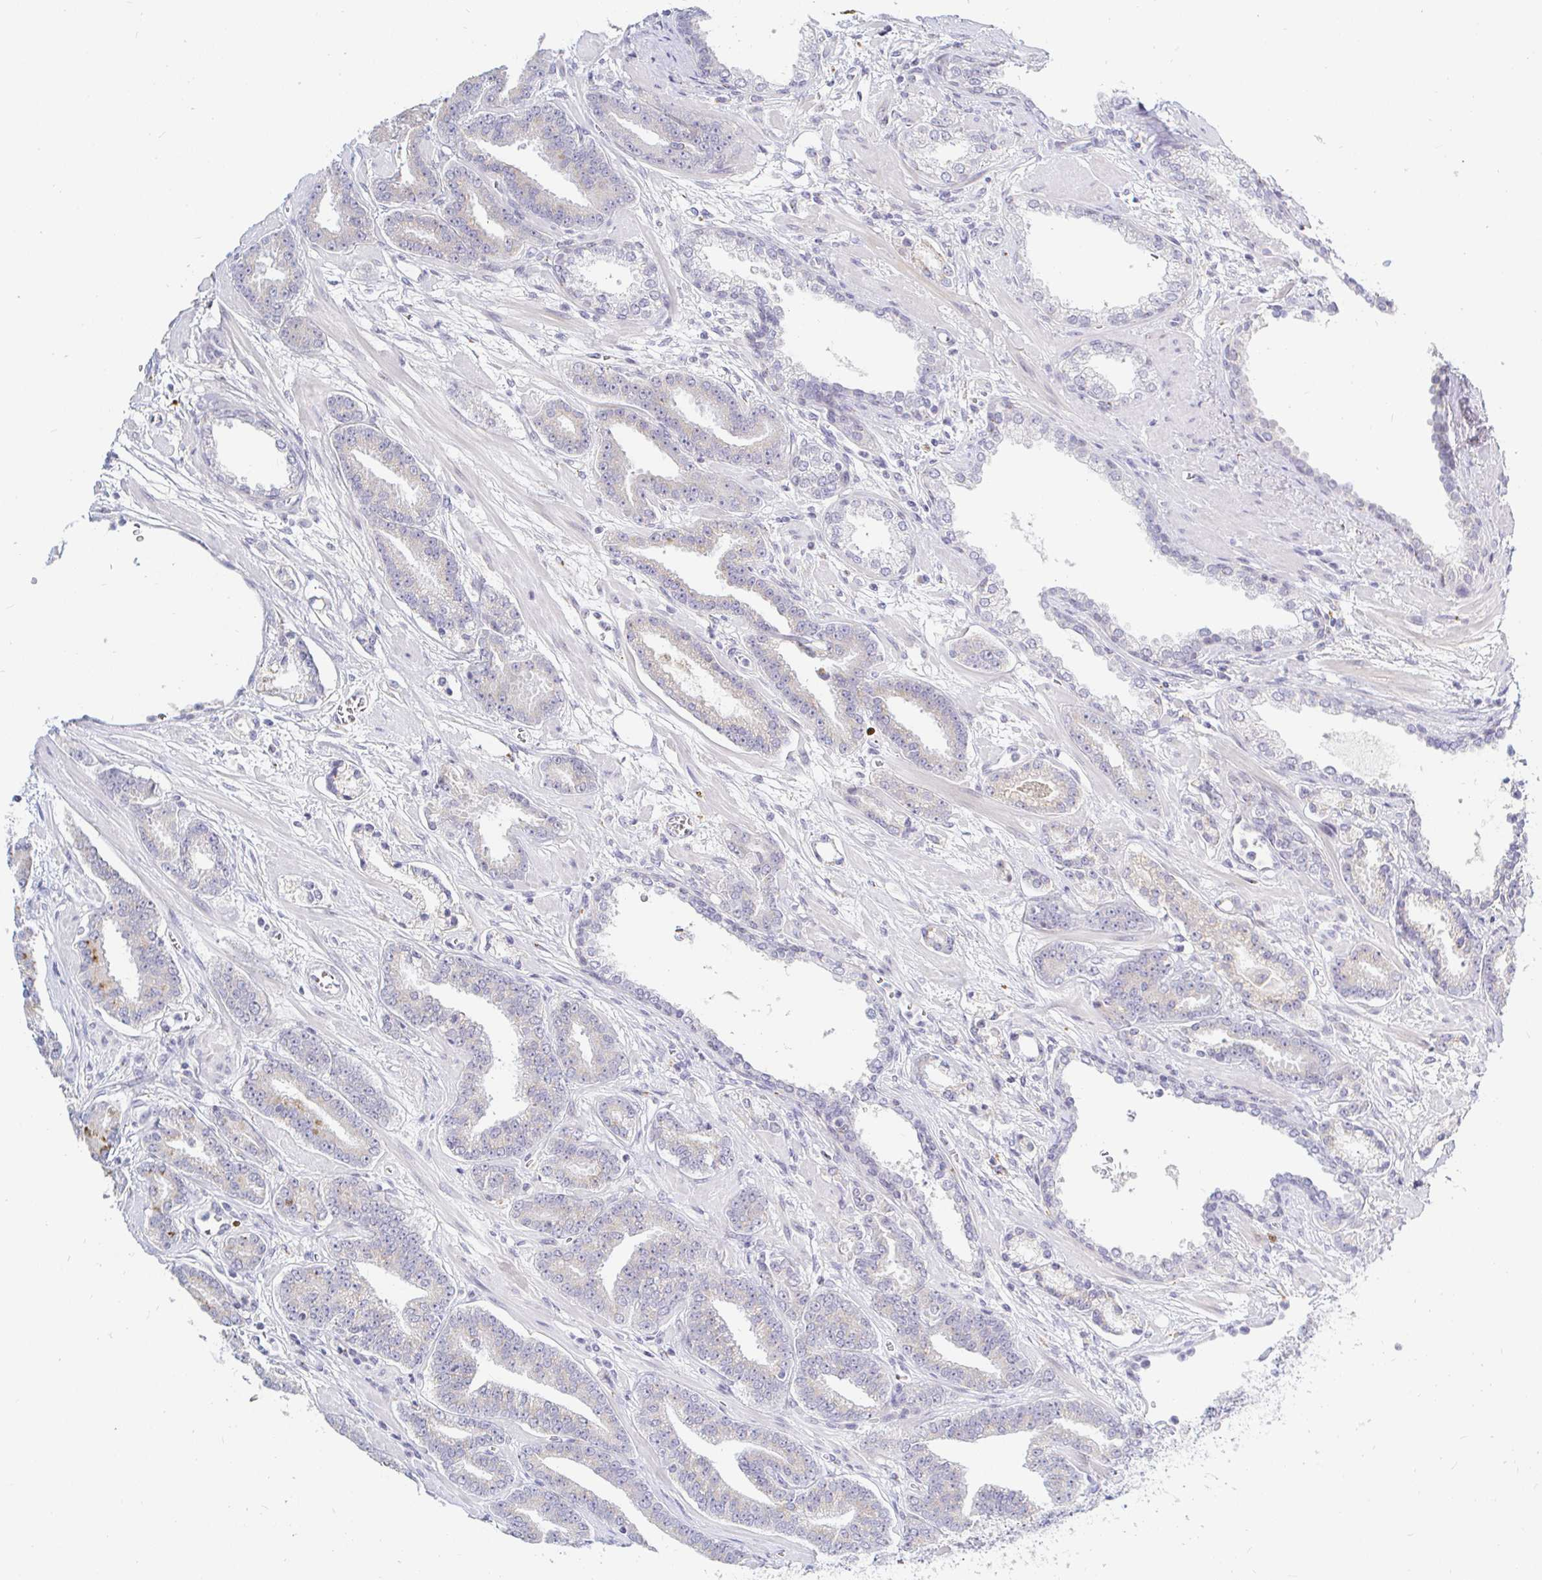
{"staining": {"intensity": "negative", "quantity": "none", "location": "none"}, "tissue": "prostate cancer", "cell_type": "Tumor cells", "image_type": "cancer", "snomed": [{"axis": "morphology", "description": "Adenocarcinoma, High grade"}, {"axis": "topography", "description": "Prostate"}], "caption": "Immunohistochemistry photomicrograph of human prostate cancer (high-grade adenocarcinoma) stained for a protein (brown), which shows no positivity in tumor cells. Nuclei are stained in blue.", "gene": "OR51D1", "patient": {"sex": "male", "age": 60}}